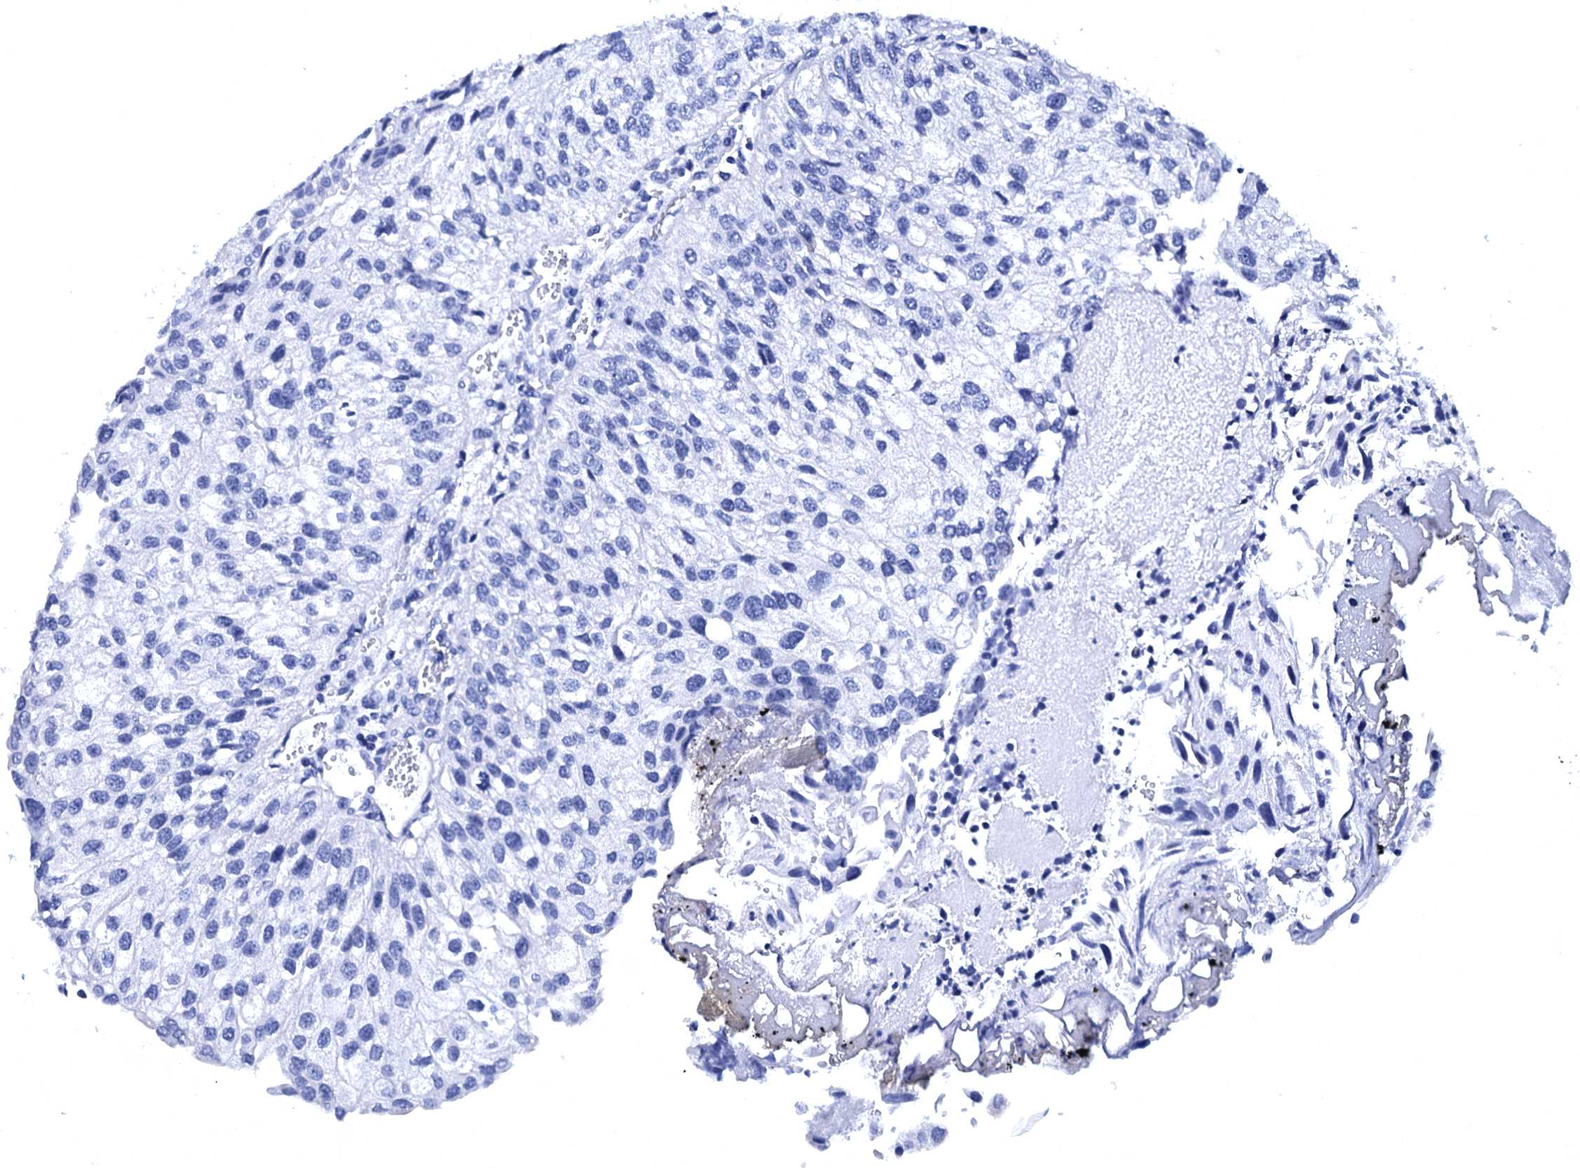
{"staining": {"intensity": "negative", "quantity": "none", "location": "none"}, "tissue": "urothelial cancer", "cell_type": "Tumor cells", "image_type": "cancer", "snomed": [{"axis": "morphology", "description": "Urothelial carcinoma, Low grade"}, {"axis": "topography", "description": "Urinary bladder"}], "caption": "High power microscopy micrograph of an immunohistochemistry image of urothelial carcinoma (low-grade), revealing no significant expression in tumor cells.", "gene": "MYBPC3", "patient": {"sex": "female", "age": 89}}